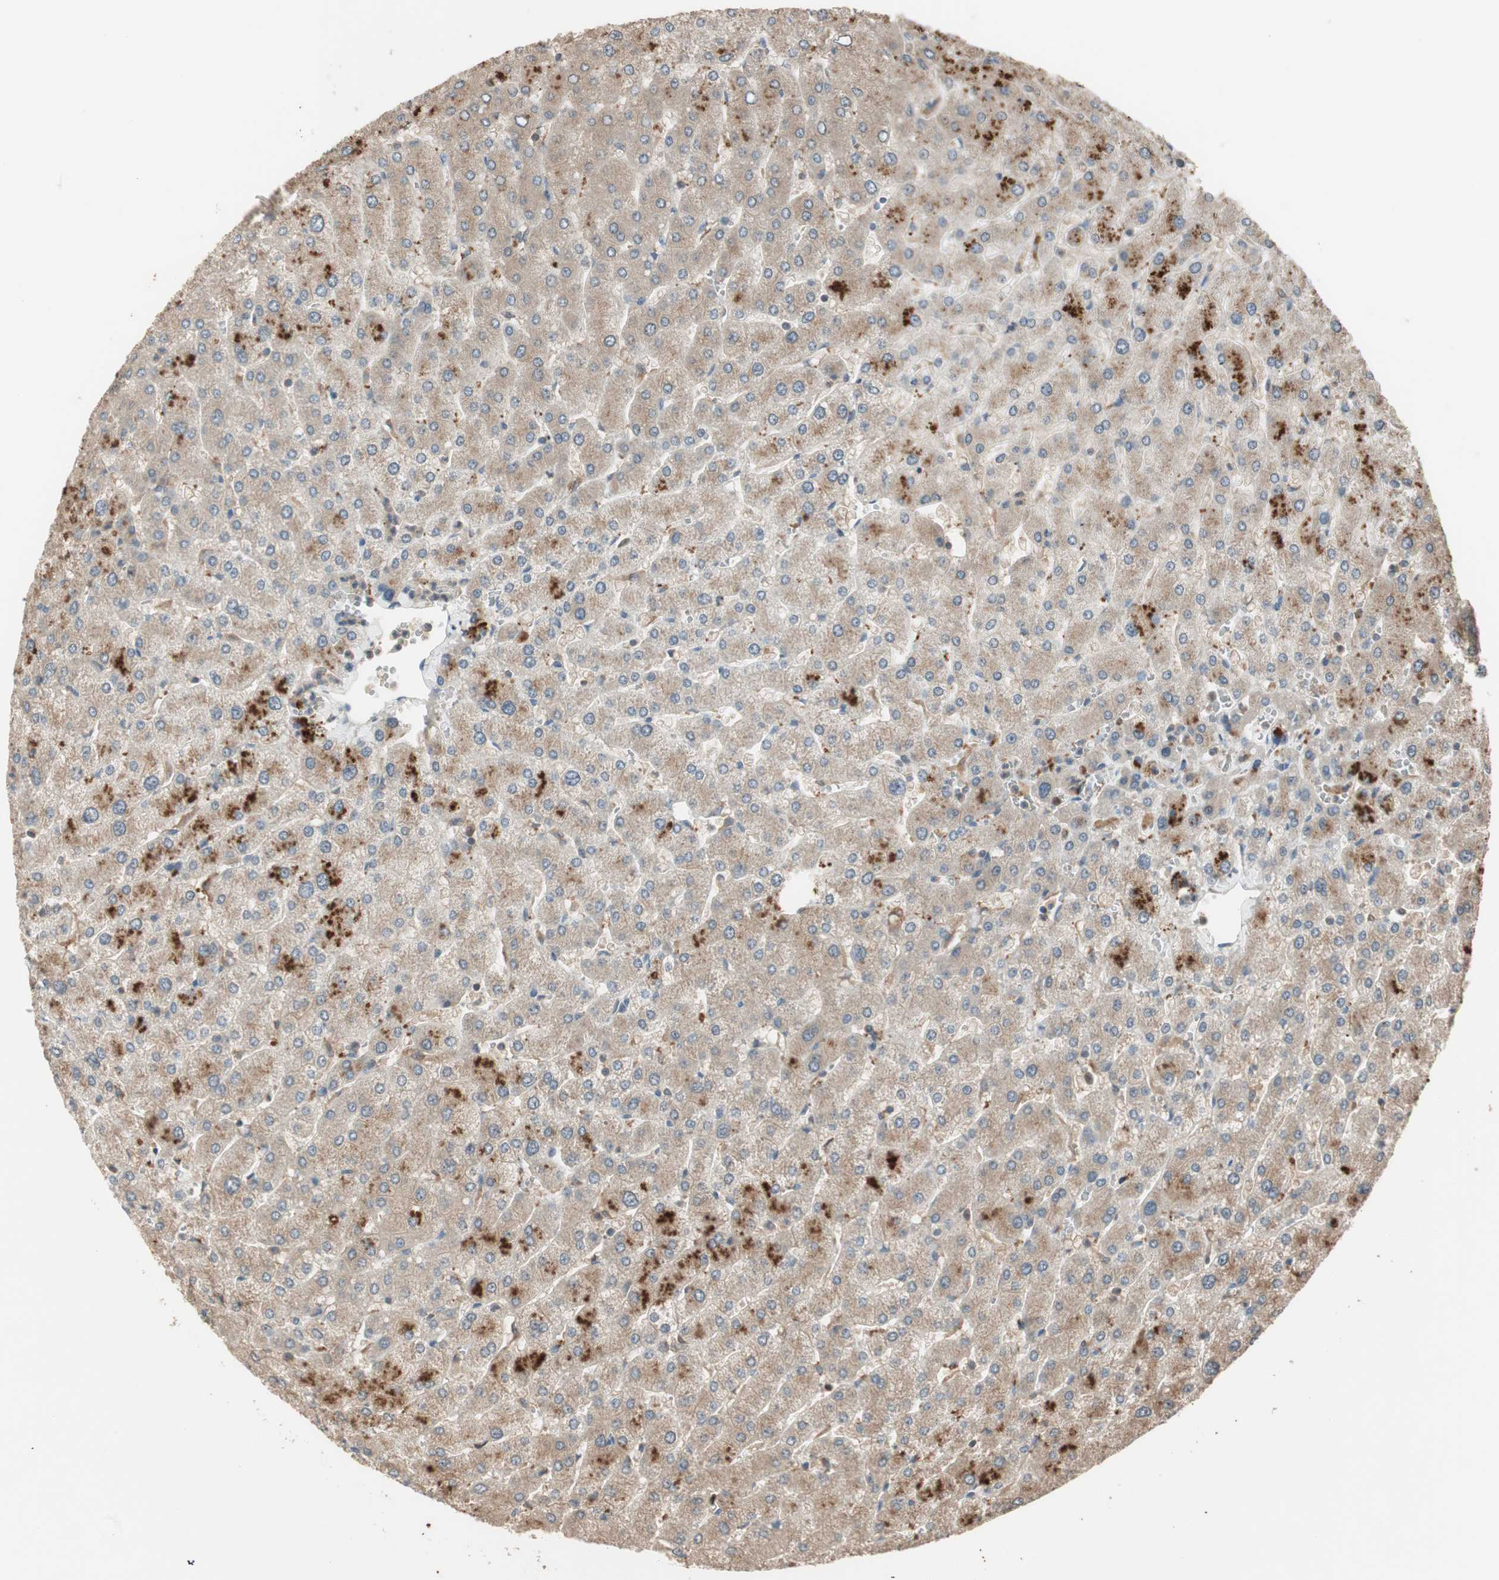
{"staining": {"intensity": "negative", "quantity": "none", "location": "none"}, "tissue": "liver", "cell_type": "Cholangiocytes", "image_type": "normal", "snomed": [{"axis": "morphology", "description": "Normal tissue, NOS"}, {"axis": "topography", "description": "Liver"}], "caption": "Protein analysis of normal liver shows no significant staining in cholangiocytes. (DAB (3,3'-diaminobenzidine) immunohistochemistry visualized using brightfield microscopy, high magnification).", "gene": "ATP6AP2", "patient": {"sex": "male", "age": 55}}